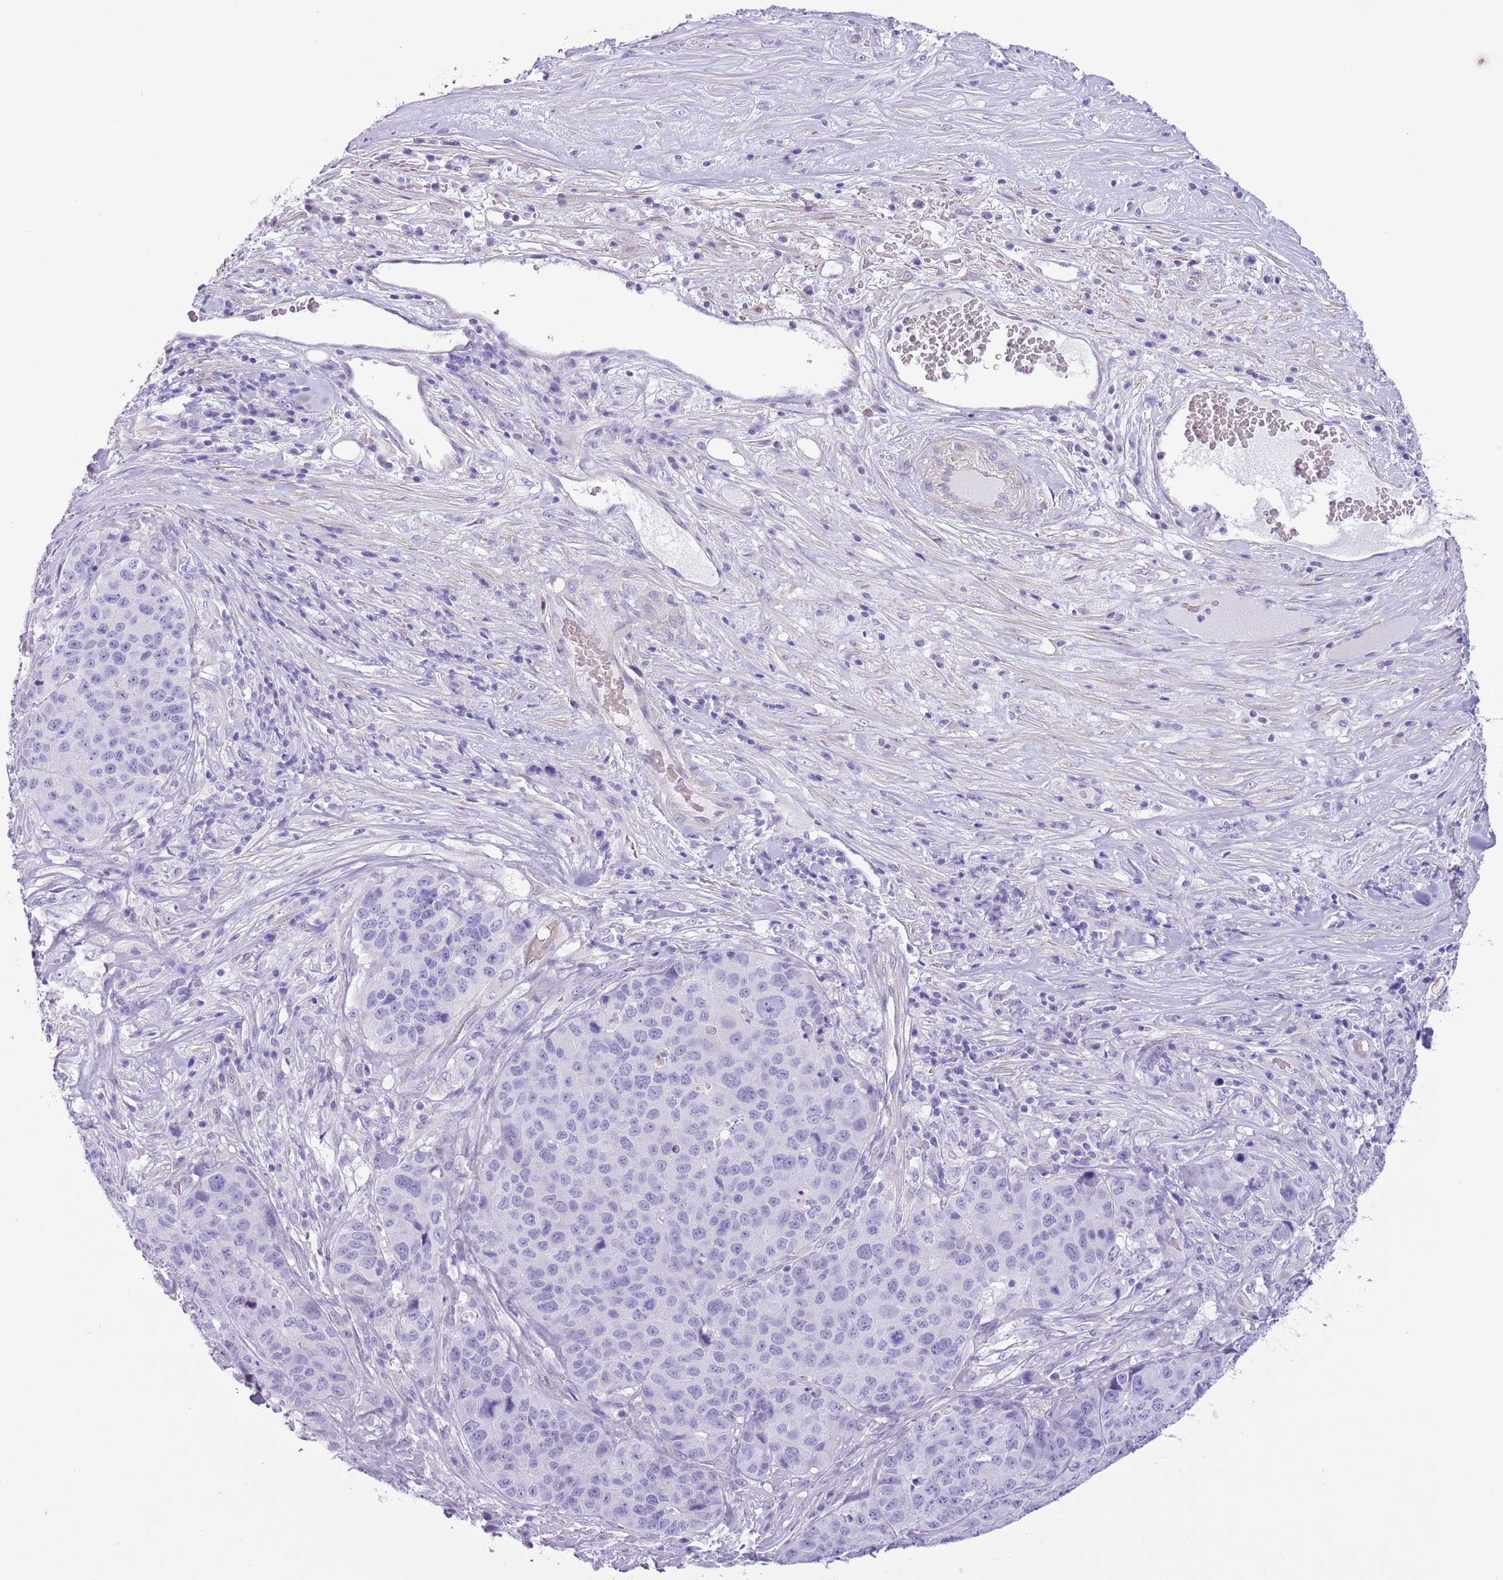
{"staining": {"intensity": "negative", "quantity": "none", "location": "none"}, "tissue": "stomach cancer", "cell_type": "Tumor cells", "image_type": "cancer", "snomed": [{"axis": "morphology", "description": "Adenocarcinoma, NOS"}, {"axis": "topography", "description": "Stomach"}], "caption": "Tumor cells are negative for protein expression in human stomach cancer.", "gene": "SLC7A14", "patient": {"sex": "male", "age": 71}}